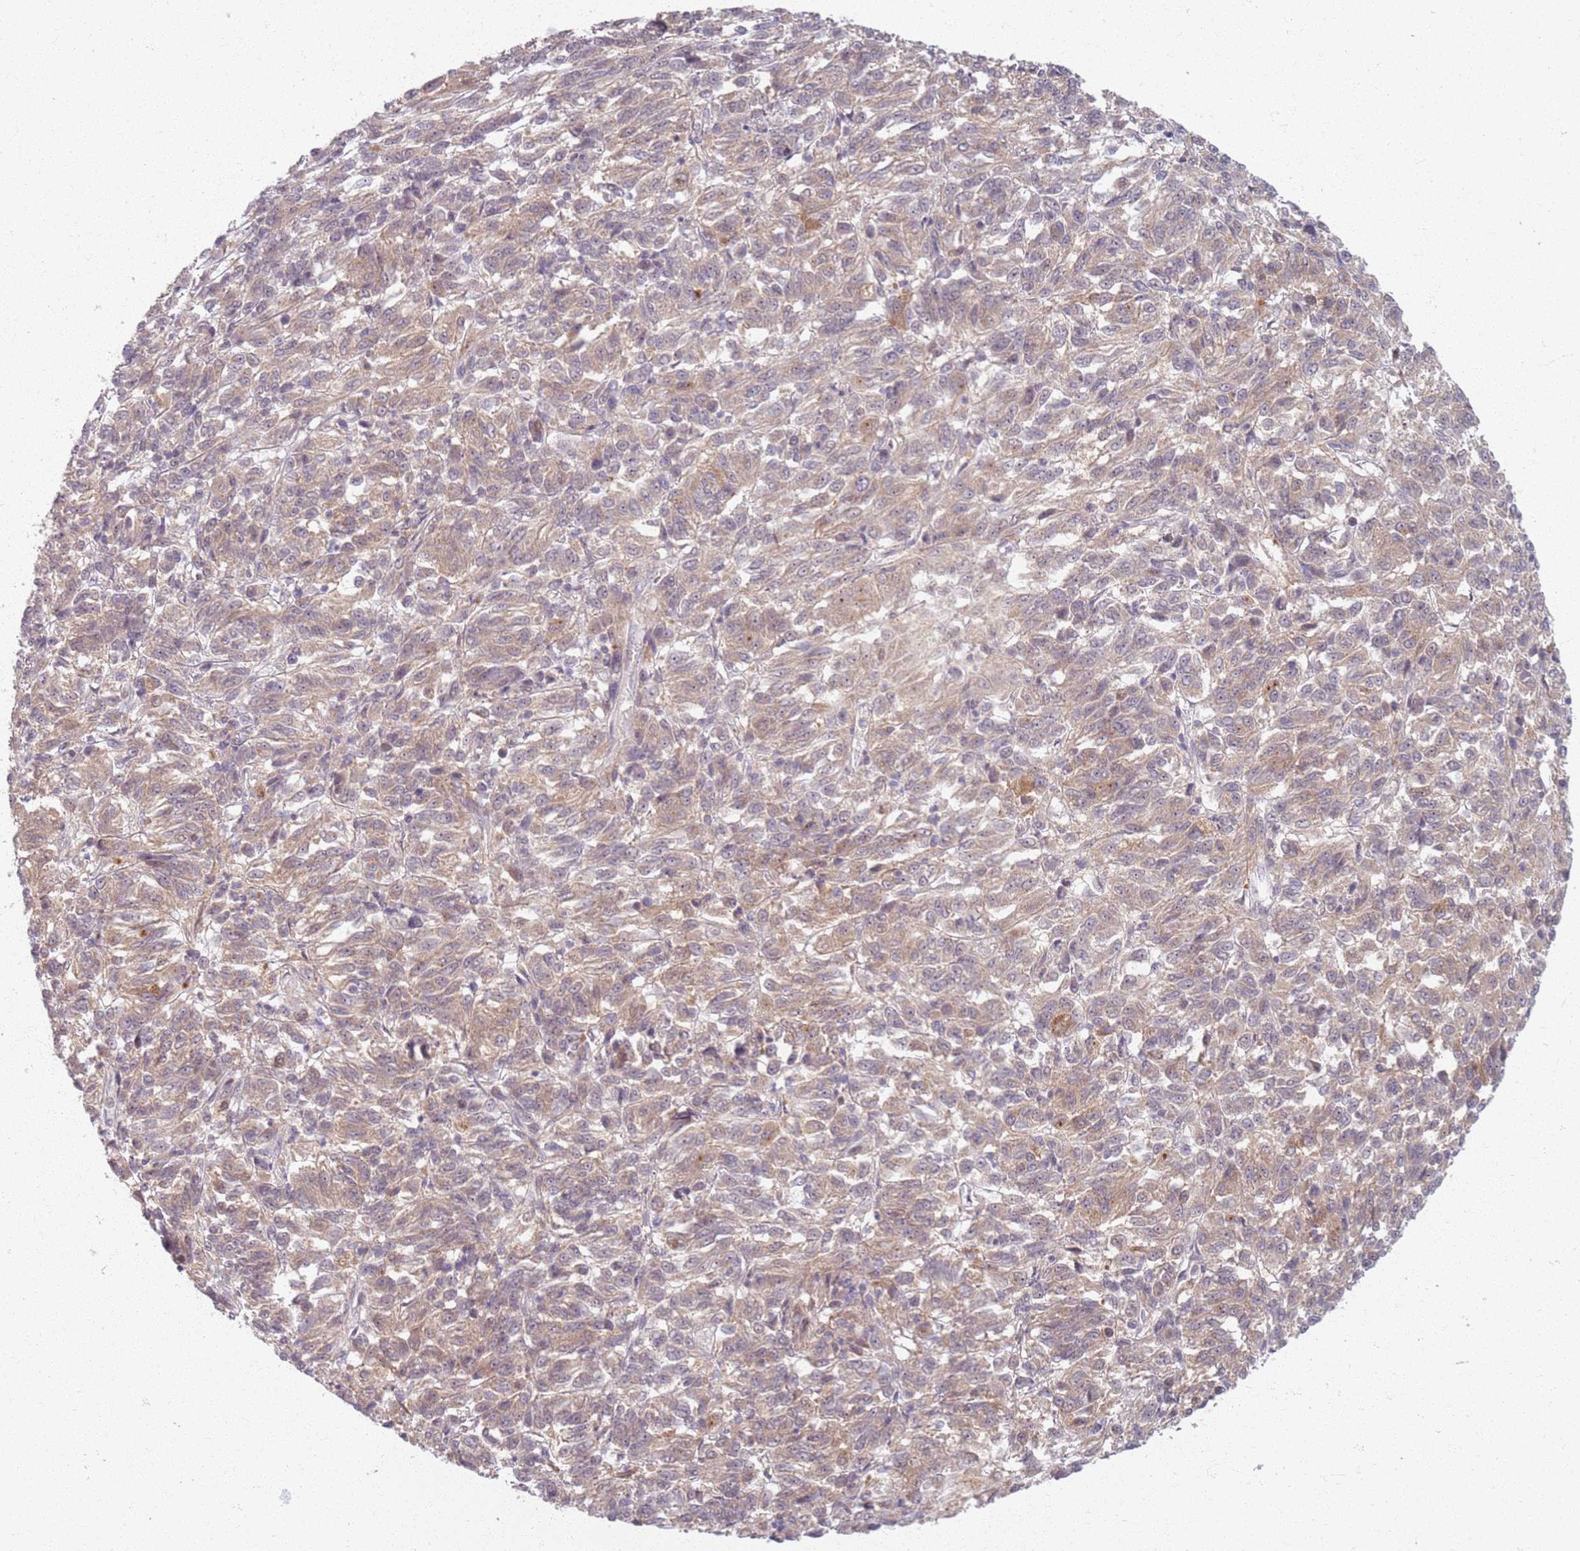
{"staining": {"intensity": "weak", "quantity": ">75%", "location": "cytoplasmic/membranous"}, "tissue": "melanoma", "cell_type": "Tumor cells", "image_type": "cancer", "snomed": [{"axis": "morphology", "description": "Malignant melanoma, Metastatic site"}, {"axis": "topography", "description": "Lung"}], "caption": "Weak cytoplasmic/membranous protein positivity is seen in approximately >75% of tumor cells in melanoma.", "gene": "ZDHHC2", "patient": {"sex": "male", "age": 64}}